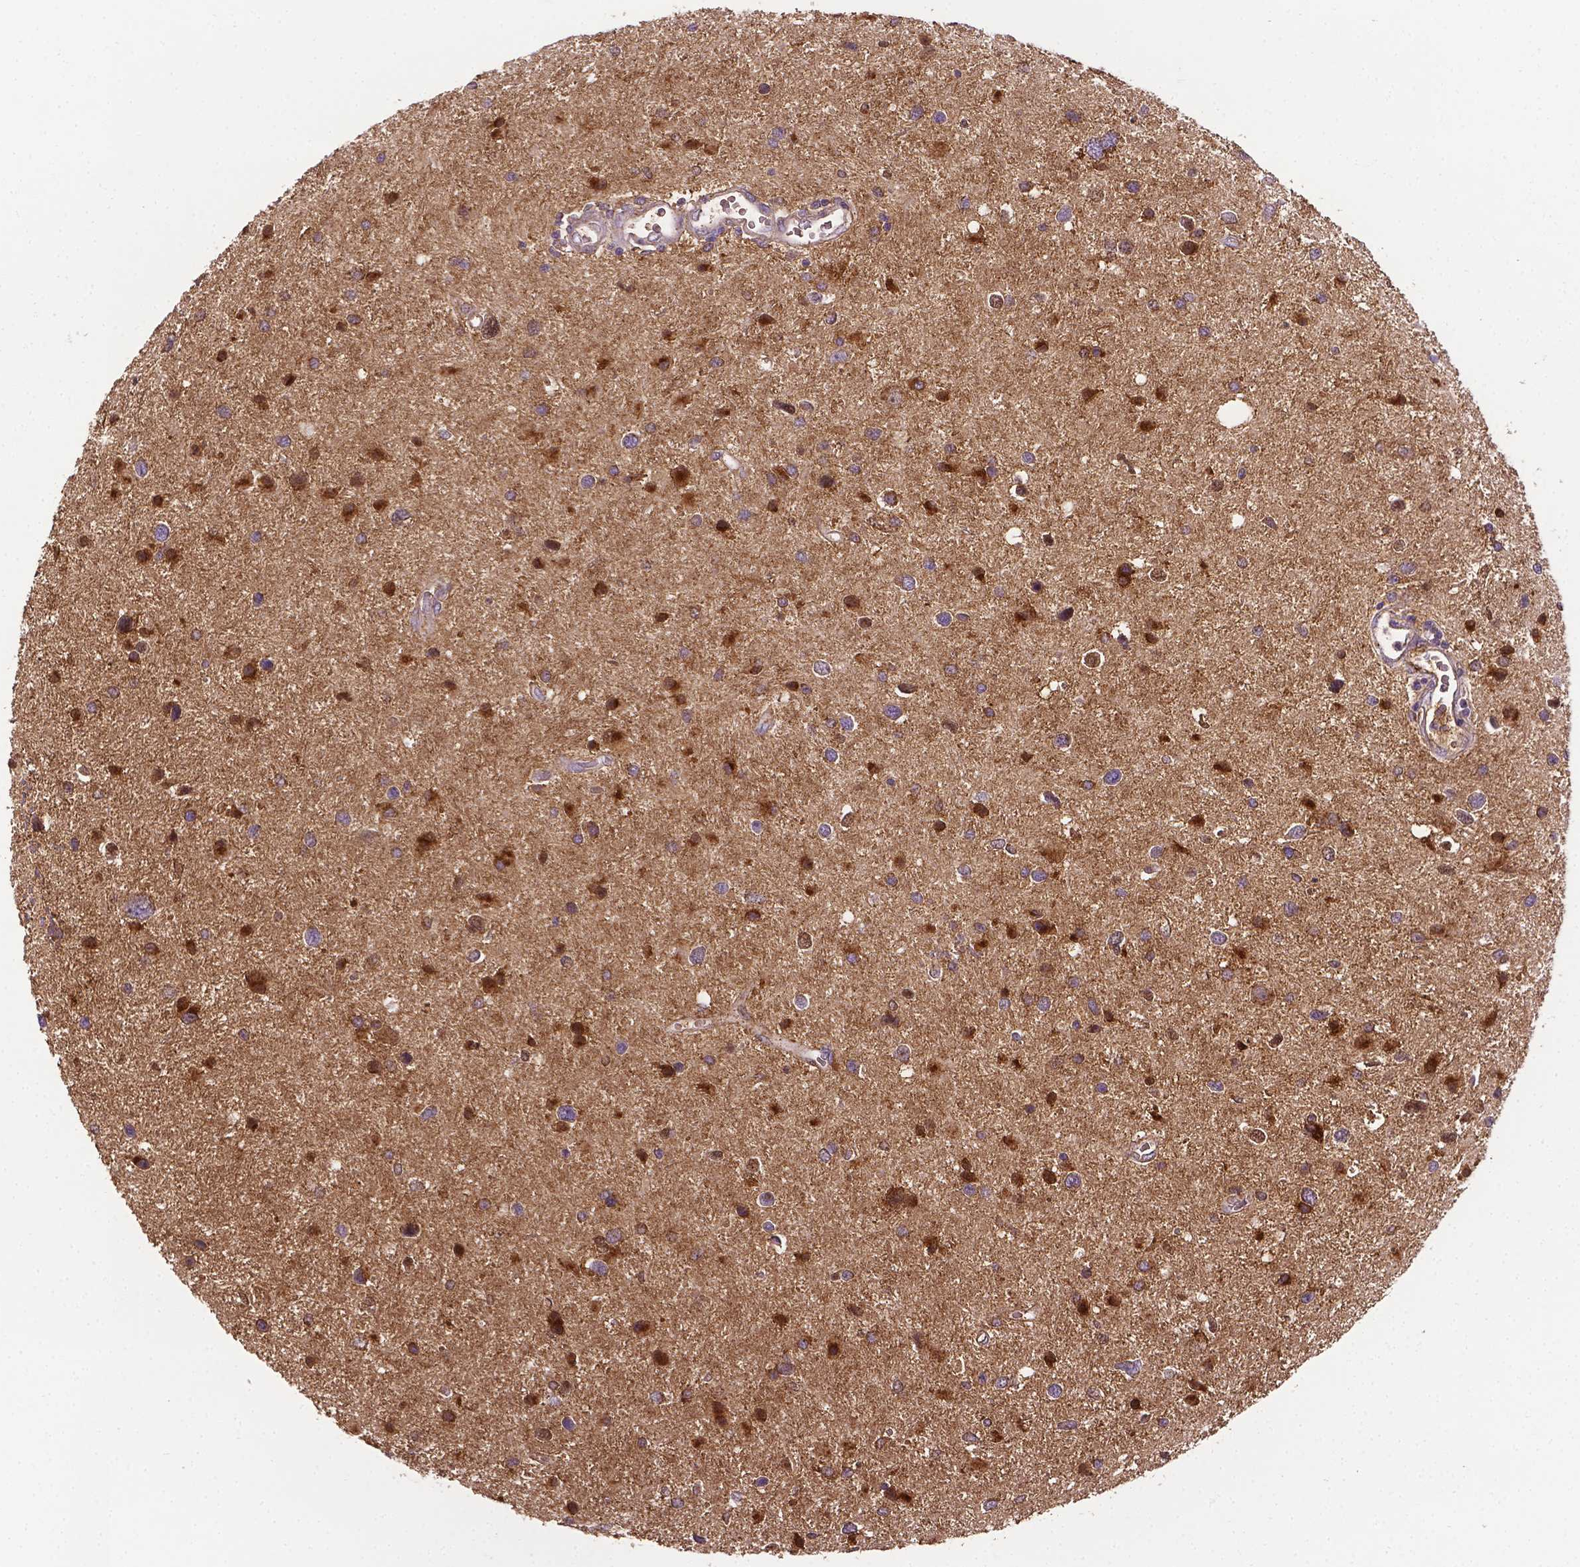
{"staining": {"intensity": "moderate", "quantity": ">75%", "location": "cytoplasmic/membranous"}, "tissue": "glioma", "cell_type": "Tumor cells", "image_type": "cancer", "snomed": [{"axis": "morphology", "description": "Glioma, malignant, Low grade"}, {"axis": "topography", "description": "Brain"}], "caption": "This image displays malignant glioma (low-grade) stained with immunohistochemistry (IHC) to label a protein in brown. The cytoplasmic/membranous of tumor cells show moderate positivity for the protein. Nuclei are counter-stained blue.", "gene": "APOE", "patient": {"sex": "female", "age": 32}}